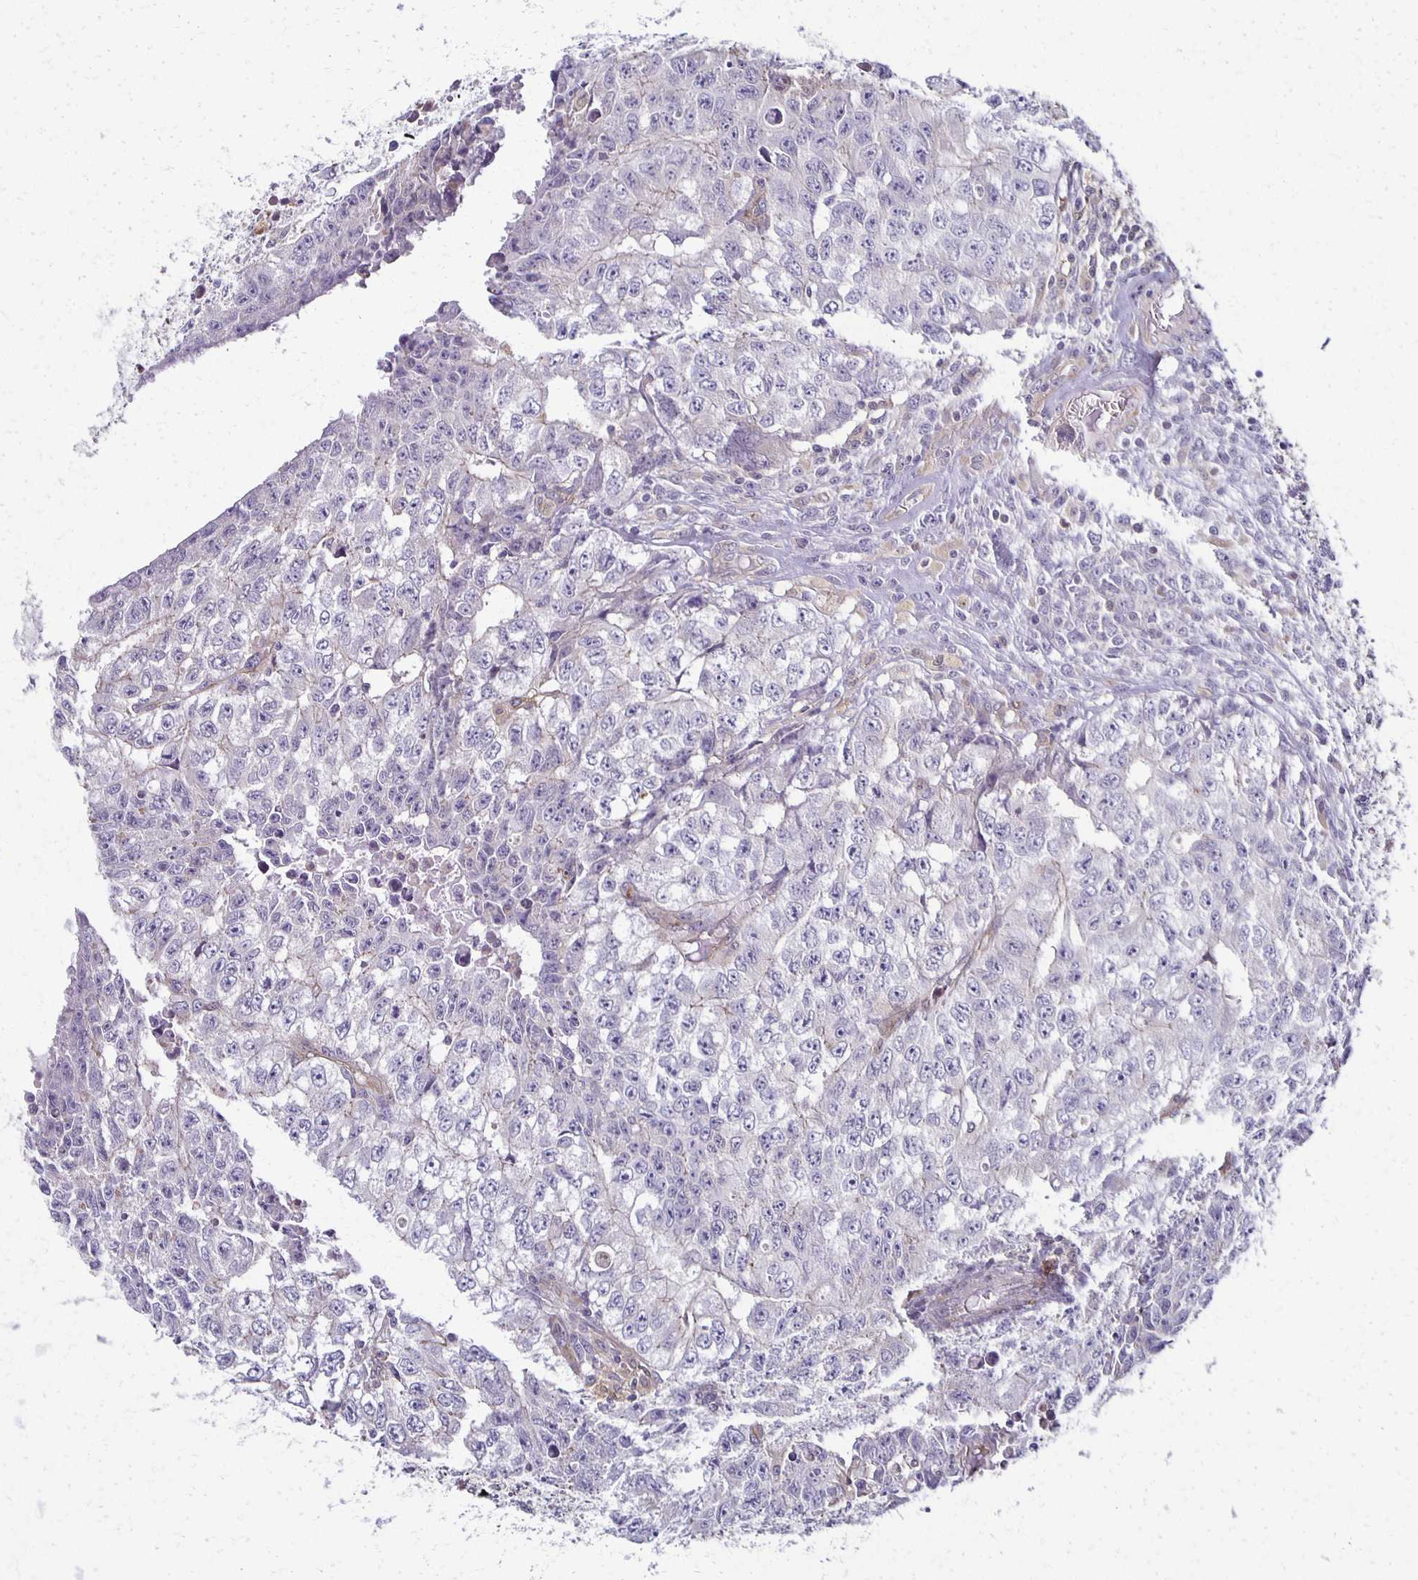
{"staining": {"intensity": "negative", "quantity": "none", "location": "none"}, "tissue": "testis cancer", "cell_type": "Tumor cells", "image_type": "cancer", "snomed": [{"axis": "morphology", "description": "Carcinoma, Embryonal, NOS"}, {"axis": "morphology", "description": "Teratoma, malignant, NOS"}, {"axis": "topography", "description": "Testis"}], "caption": "Tumor cells show no significant protein positivity in embryonal carcinoma (testis).", "gene": "GPX4", "patient": {"sex": "male", "age": 24}}